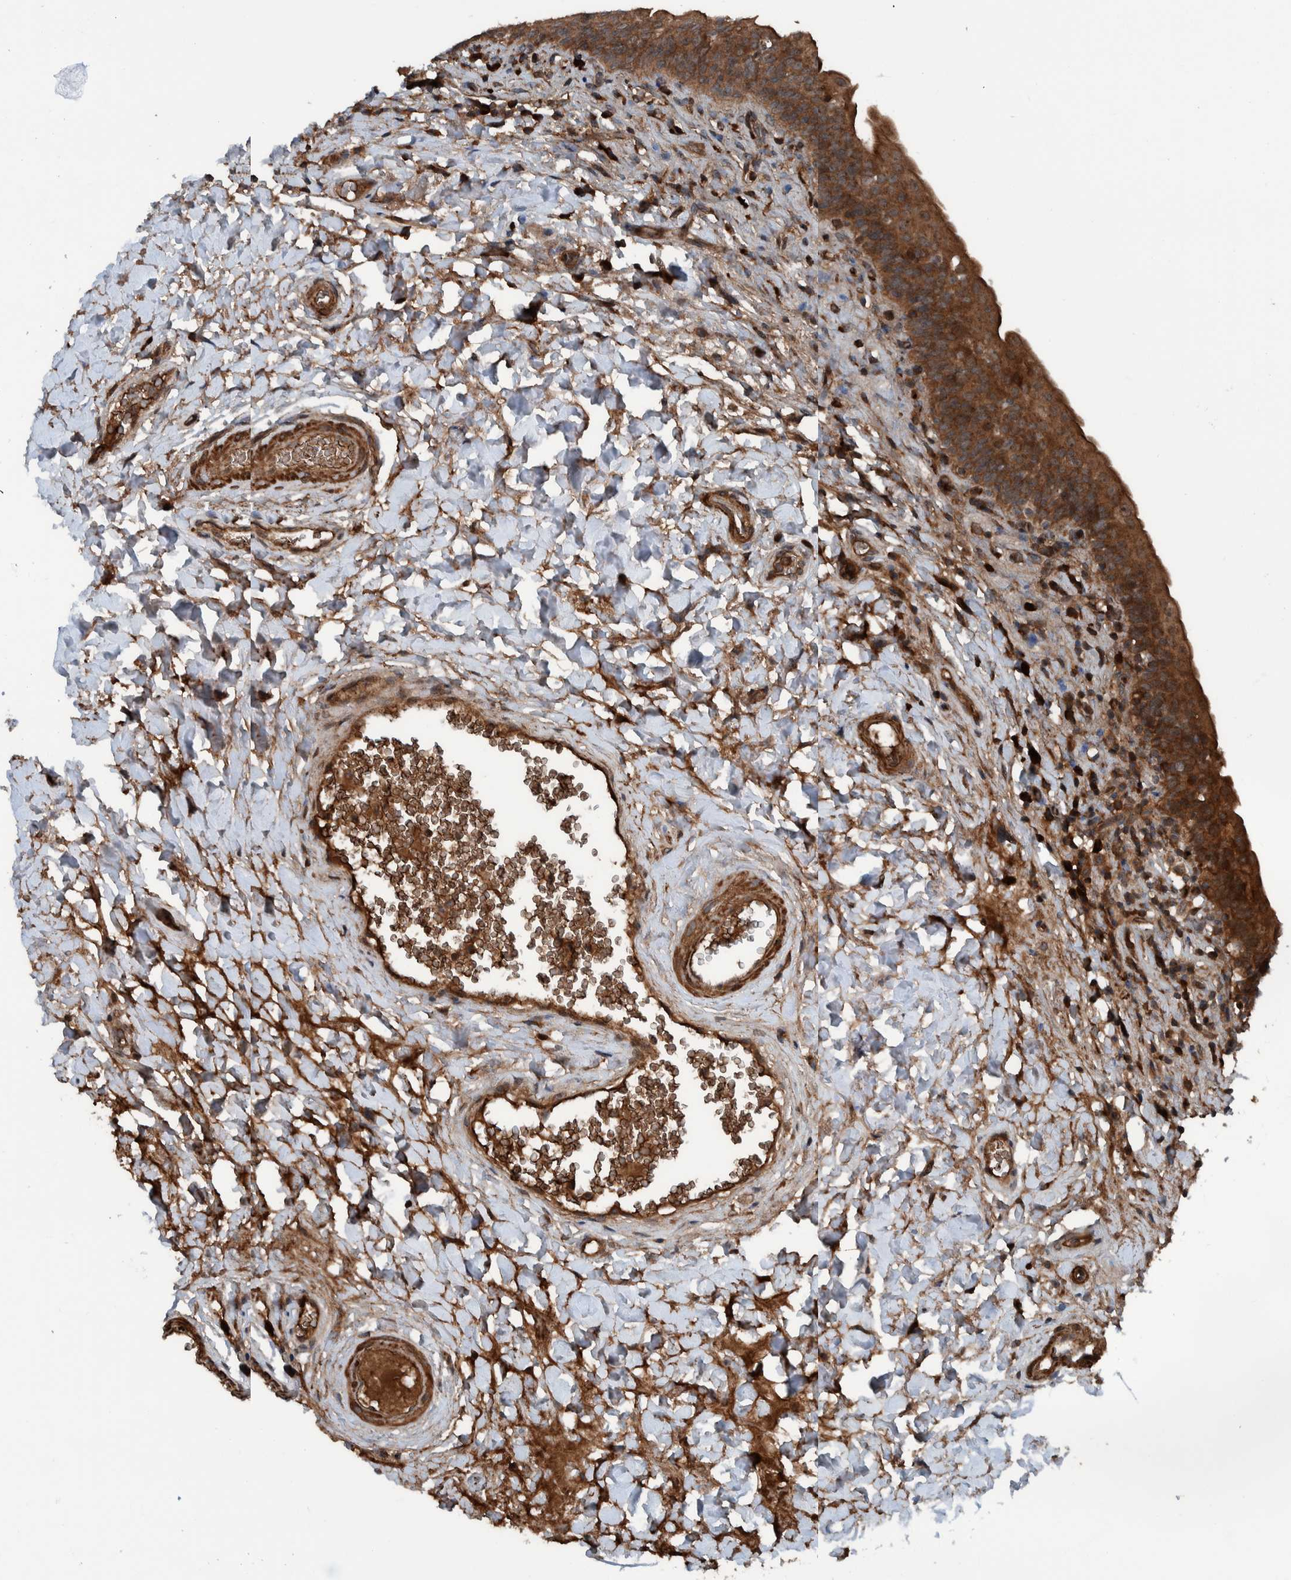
{"staining": {"intensity": "strong", "quantity": ">75%", "location": "cytoplasmic/membranous"}, "tissue": "urinary bladder", "cell_type": "Urothelial cells", "image_type": "normal", "snomed": [{"axis": "morphology", "description": "Normal tissue, NOS"}, {"axis": "topography", "description": "Urinary bladder"}], "caption": "An immunohistochemistry (IHC) photomicrograph of benign tissue is shown. Protein staining in brown shows strong cytoplasmic/membranous positivity in urinary bladder within urothelial cells. (DAB (3,3'-diaminobenzidine) IHC with brightfield microscopy, high magnification).", "gene": "CUEDC1", "patient": {"sex": "male", "age": 83}}